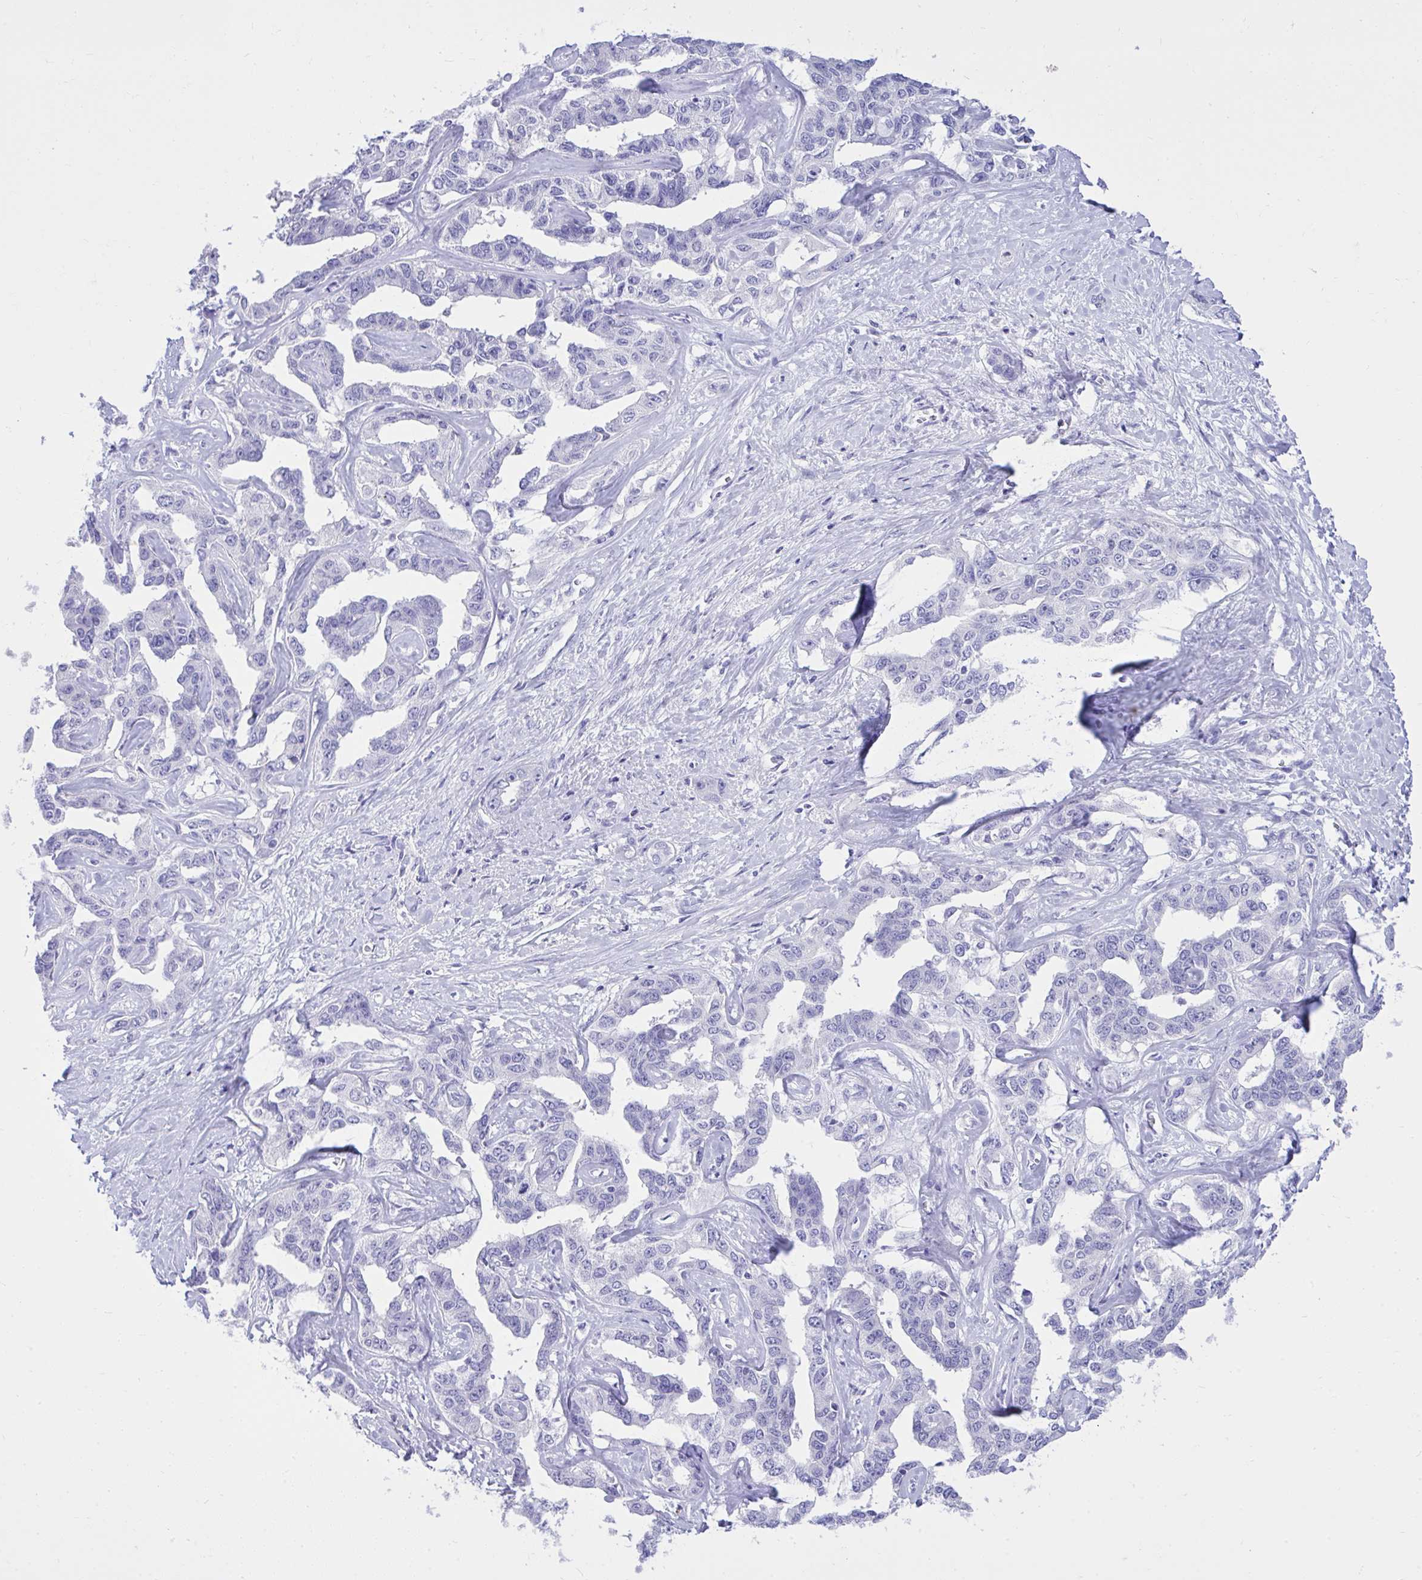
{"staining": {"intensity": "negative", "quantity": "none", "location": "none"}, "tissue": "liver cancer", "cell_type": "Tumor cells", "image_type": "cancer", "snomed": [{"axis": "morphology", "description": "Cholangiocarcinoma"}, {"axis": "topography", "description": "Liver"}], "caption": "Immunohistochemistry (IHC) of liver cancer (cholangiocarcinoma) demonstrates no positivity in tumor cells.", "gene": "PSD", "patient": {"sex": "male", "age": 59}}